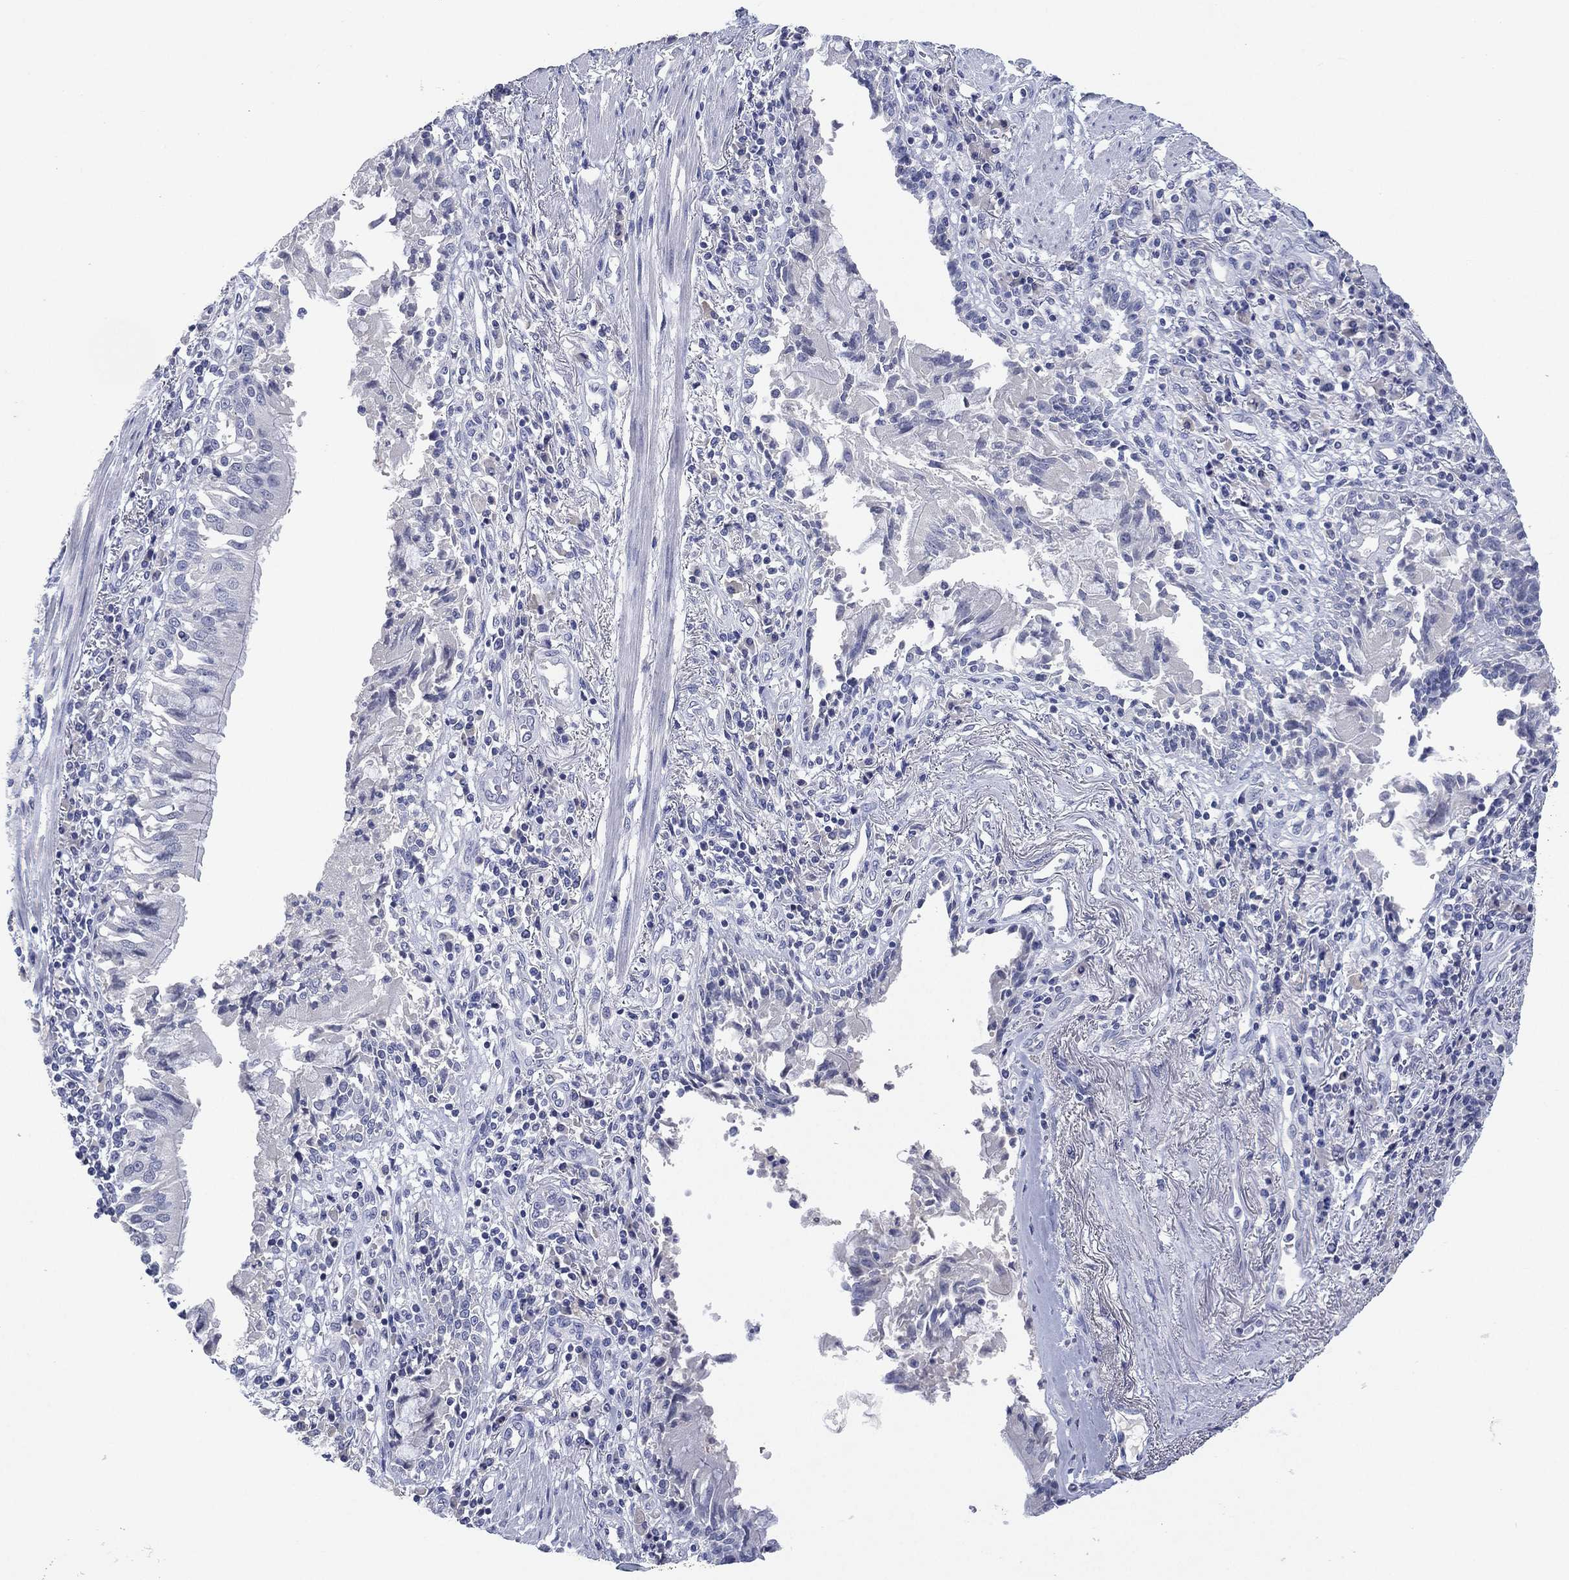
{"staining": {"intensity": "negative", "quantity": "none", "location": "none"}, "tissue": "bronchus", "cell_type": "Respiratory epithelial cells", "image_type": "normal", "snomed": [{"axis": "morphology", "description": "Normal tissue, NOS"}, {"axis": "morphology", "description": "Squamous cell carcinoma, NOS"}, {"axis": "topography", "description": "Bronchus"}, {"axis": "topography", "description": "Lung"}], "caption": "Immunohistochemistry of unremarkable bronchus exhibits no positivity in respiratory epithelial cells. (DAB immunohistochemistry (IHC) with hematoxylin counter stain).", "gene": "KRT35", "patient": {"sex": "male", "age": 64}}